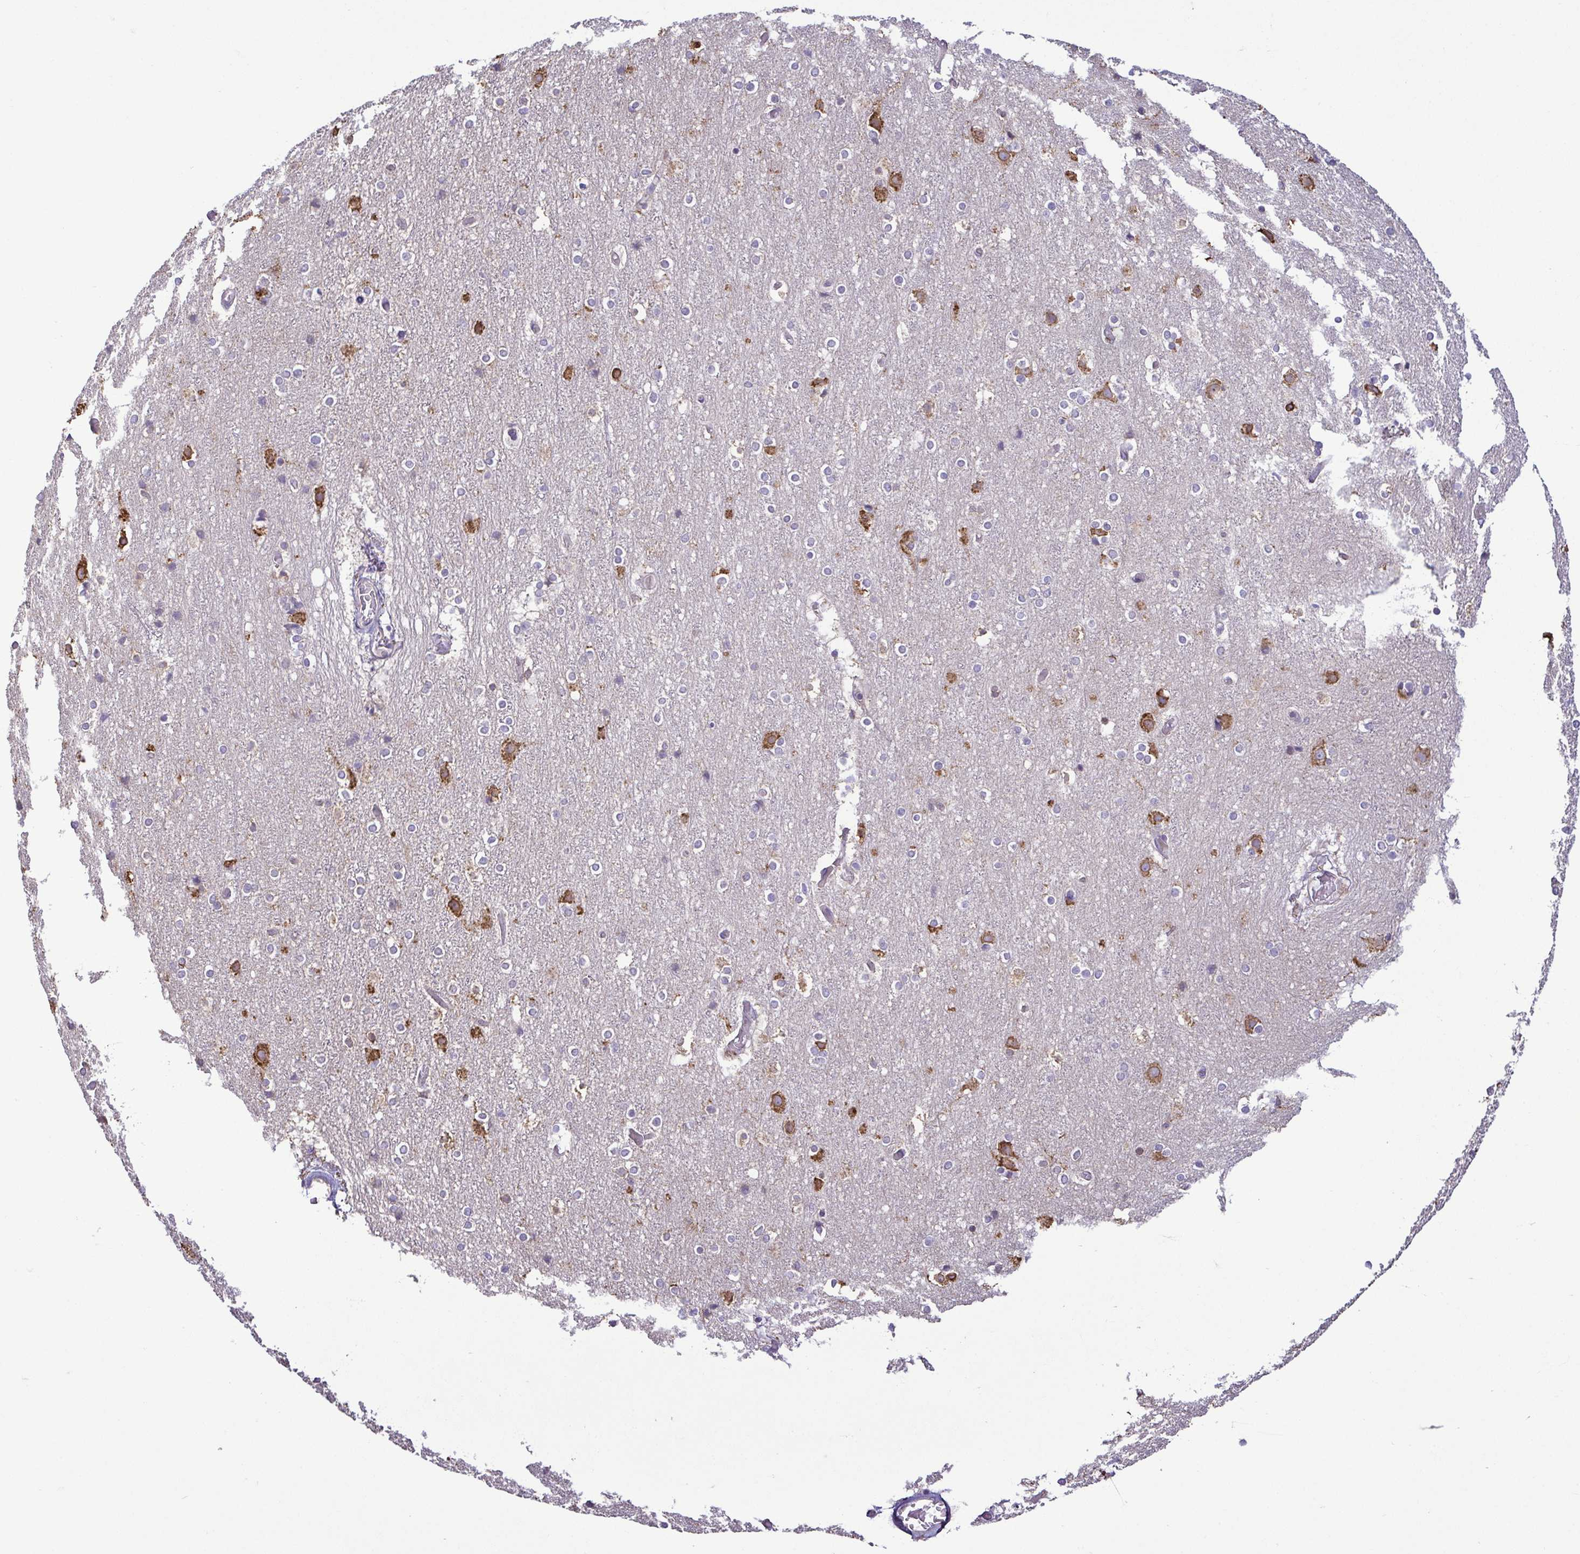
{"staining": {"intensity": "negative", "quantity": "none", "location": "none"}, "tissue": "cerebral cortex", "cell_type": "Endothelial cells", "image_type": "normal", "snomed": [{"axis": "morphology", "description": "Normal tissue, NOS"}, {"axis": "topography", "description": "Cerebral cortex"}], "caption": "Immunohistochemical staining of unremarkable cerebral cortex demonstrates no significant staining in endothelial cells. (Stains: DAB immunohistochemistry (IHC) with hematoxylin counter stain, Microscopy: brightfield microscopy at high magnification).", "gene": "MYL10", "patient": {"sex": "female", "age": 52}}